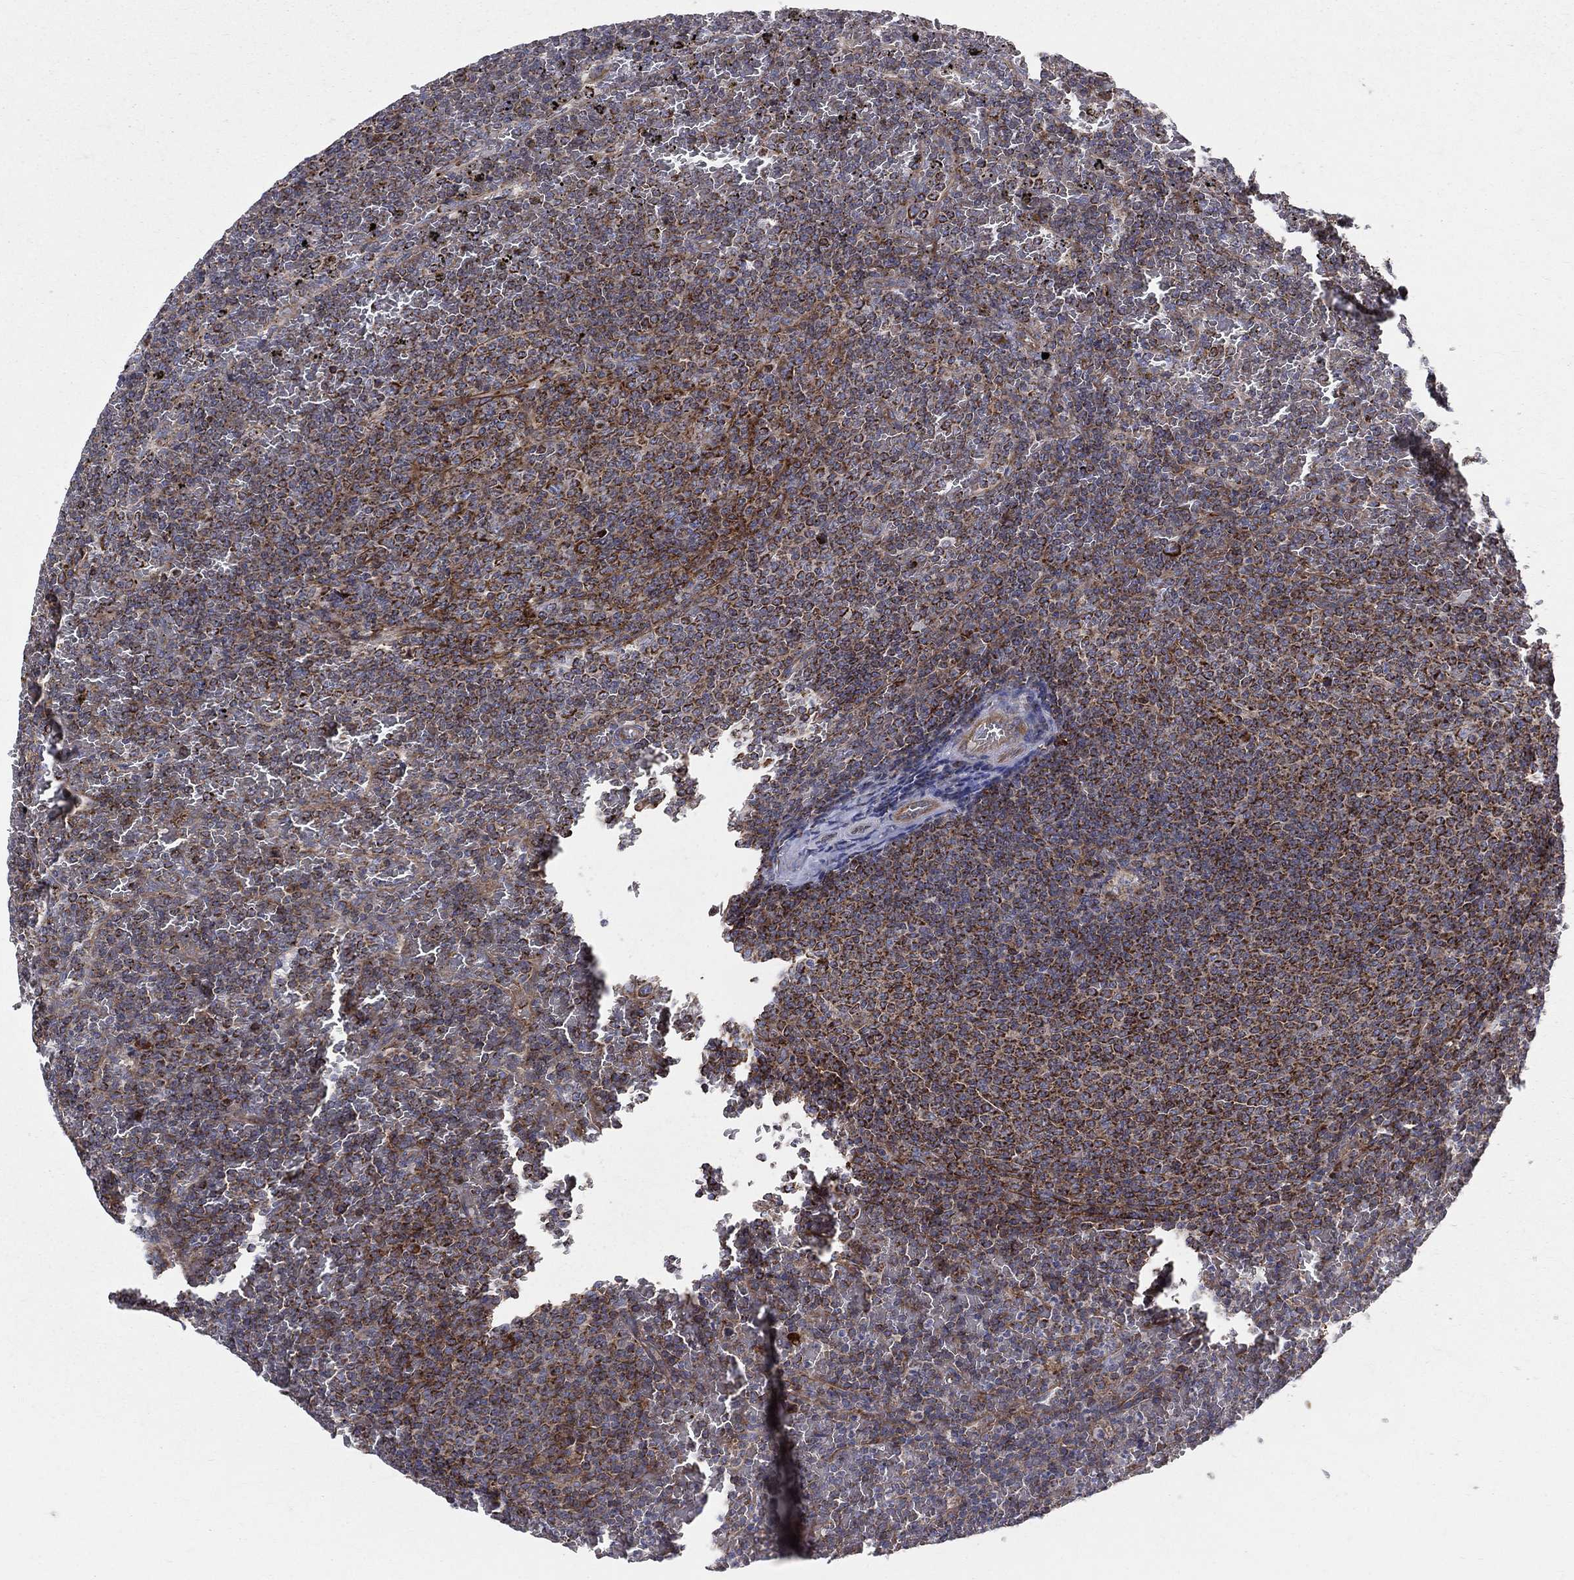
{"staining": {"intensity": "moderate", "quantity": "25%-75%", "location": "cytoplasmic/membranous"}, "tissue": "lymphoma", "cell_type": "Tumor cells", "image_type": "cancer", "snomed": [{"axis": "morphology", "description": "Malignant lymphoma, non-Hodgkin's type, Low grade"}, {"axis": "topography", "description": "Spleen"}], "caption": "Moderate cytoplasmic/membranous positivity for a protein is present in approximately 25%-75% of tumor cells of low-grade malignant lymphoma, non-Hodgkin's type using immunohistochemistry (IHC).", "gene": "MIX23", "patient": {"sex": "female", "age": 77}}